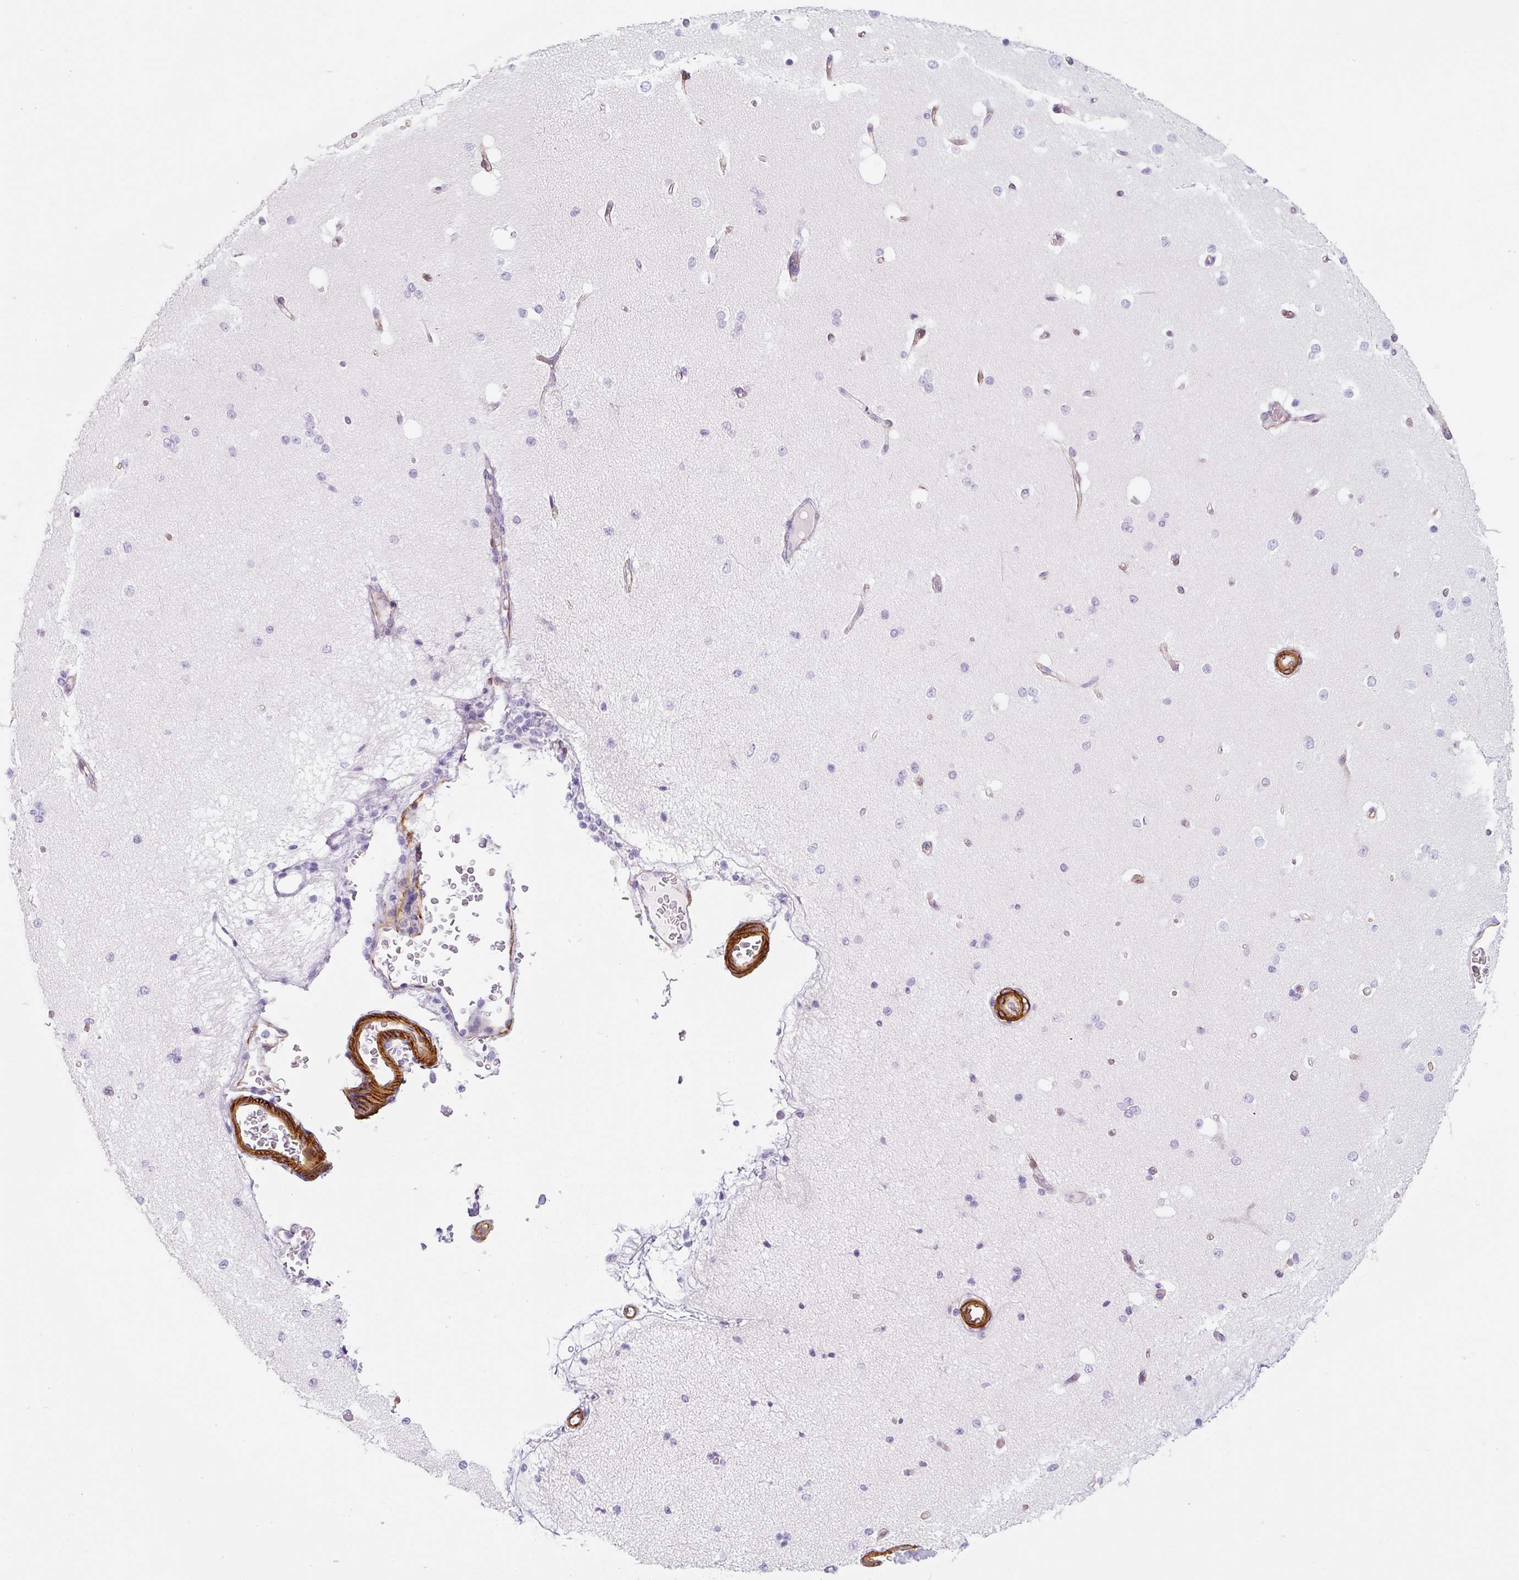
{"staining": {"intensity": "negative", "quantity": "none", "location": "none"}, "tissue": "cerebral cortex", "cell_type": "Endothelial cells", "image_type": "normal", "snomed": [{"axis": "morphology", "description": "Normal tissue, NOS"}, {"axis": "morphology", "description": "Inflammation, NOS"}, {"axis": "topography", "description": "Cerebral cortex"}], "caption": "The immunohistochemistry (IHC) micrograph has no significant expression in endothelial cells of cerebral cortex. (DAB immunohistochemistry (IHC) visualized using brightfield microscopy, high magnification).", "gene": "CAVIN3", "patient": {"sex": "male", "age": 6}}